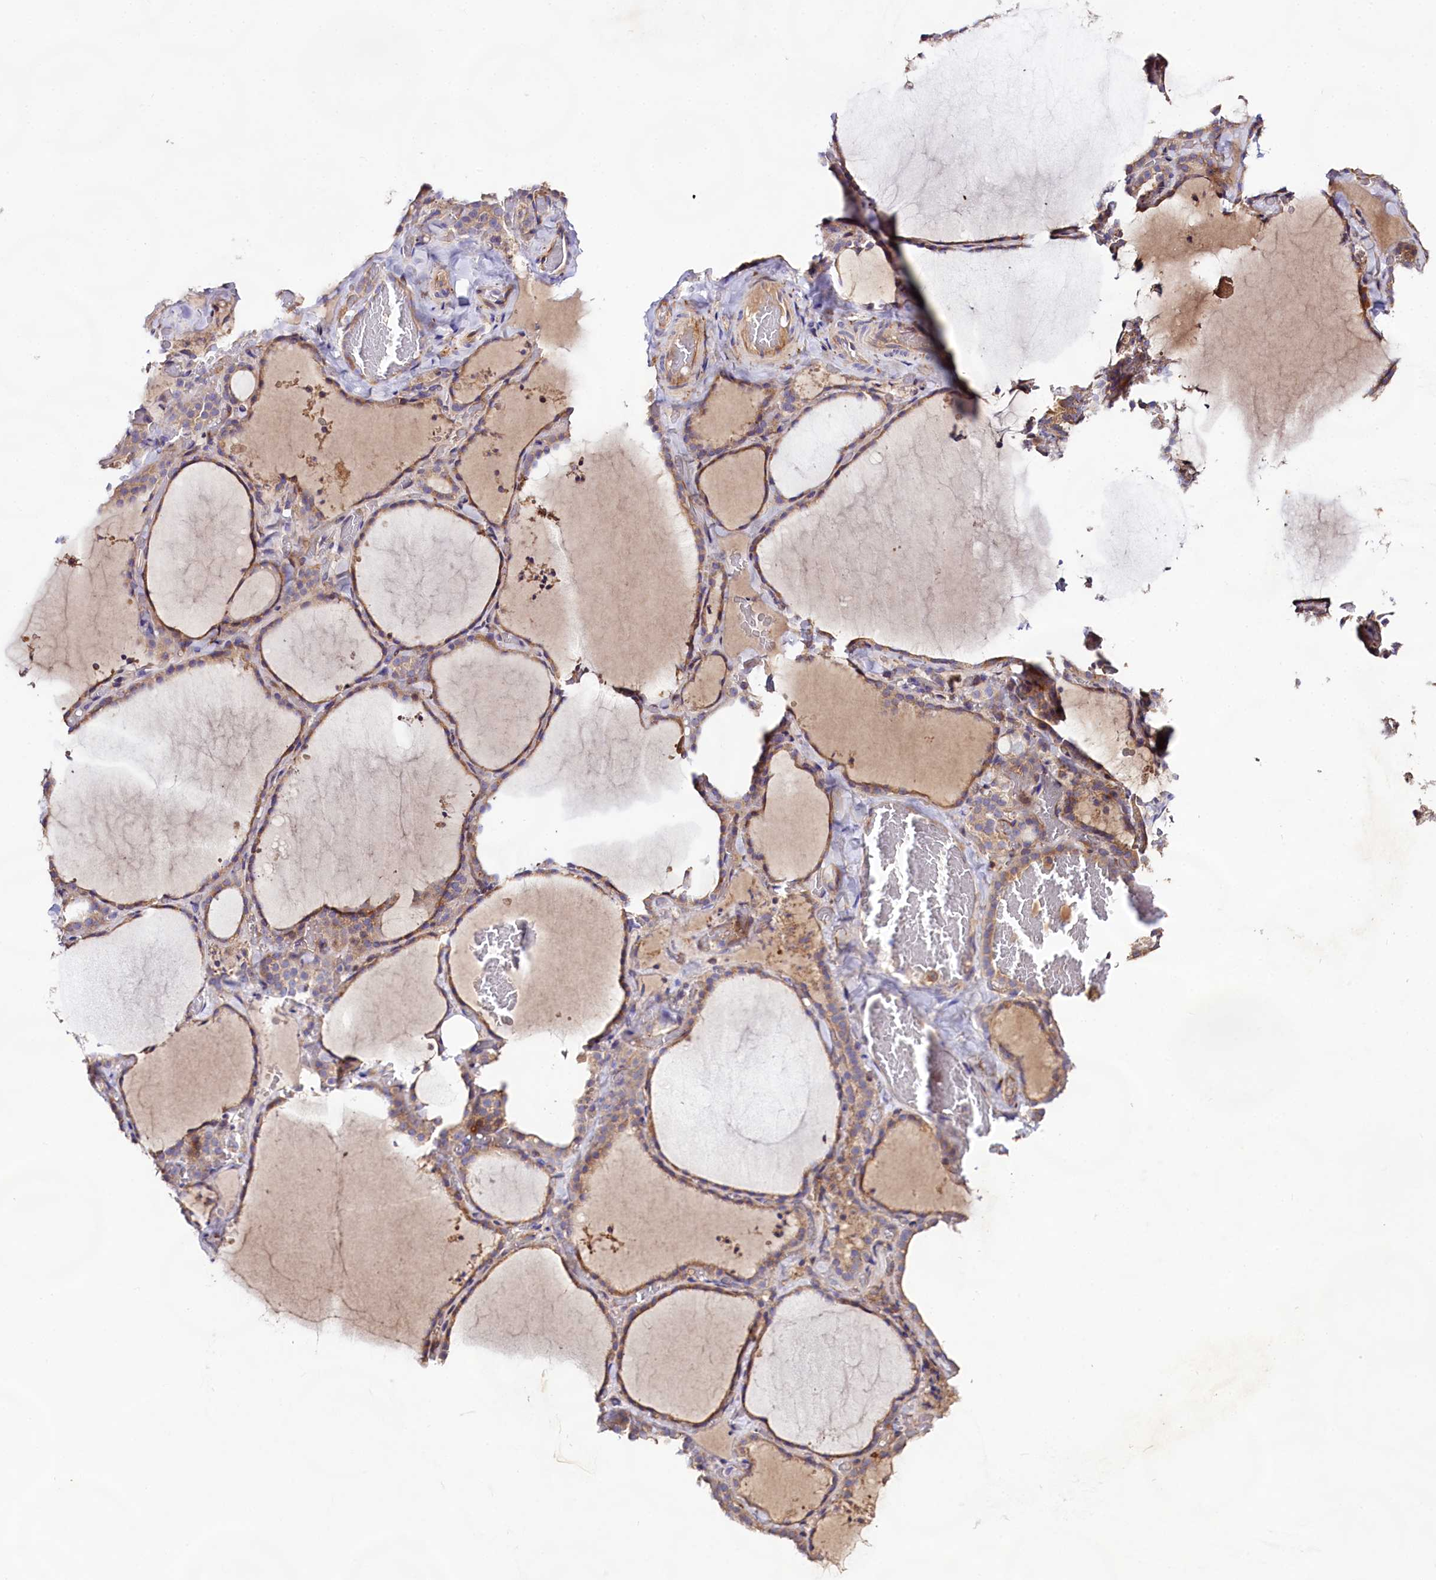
{"staining": {"intensity": "weak", "quantity": ">75%", "location": "cytoplasmic/membranous"}, "tissue": "thyroid gland", "cell_type": "Glandular cells", "image_type": "normal", "snomed": [{"axis": "morphology", "description": "Normal tissue, NOS"}, {"axis": "topography", "description": "Thyroid gland"}], "caption": "A brown stain labels weak cytoplasmic/membranous staining of a protein in glandular cells of unremarkable thyroid gland.", "gene": "DMXL2", "patient": {"sex": "female", "age": 22}}